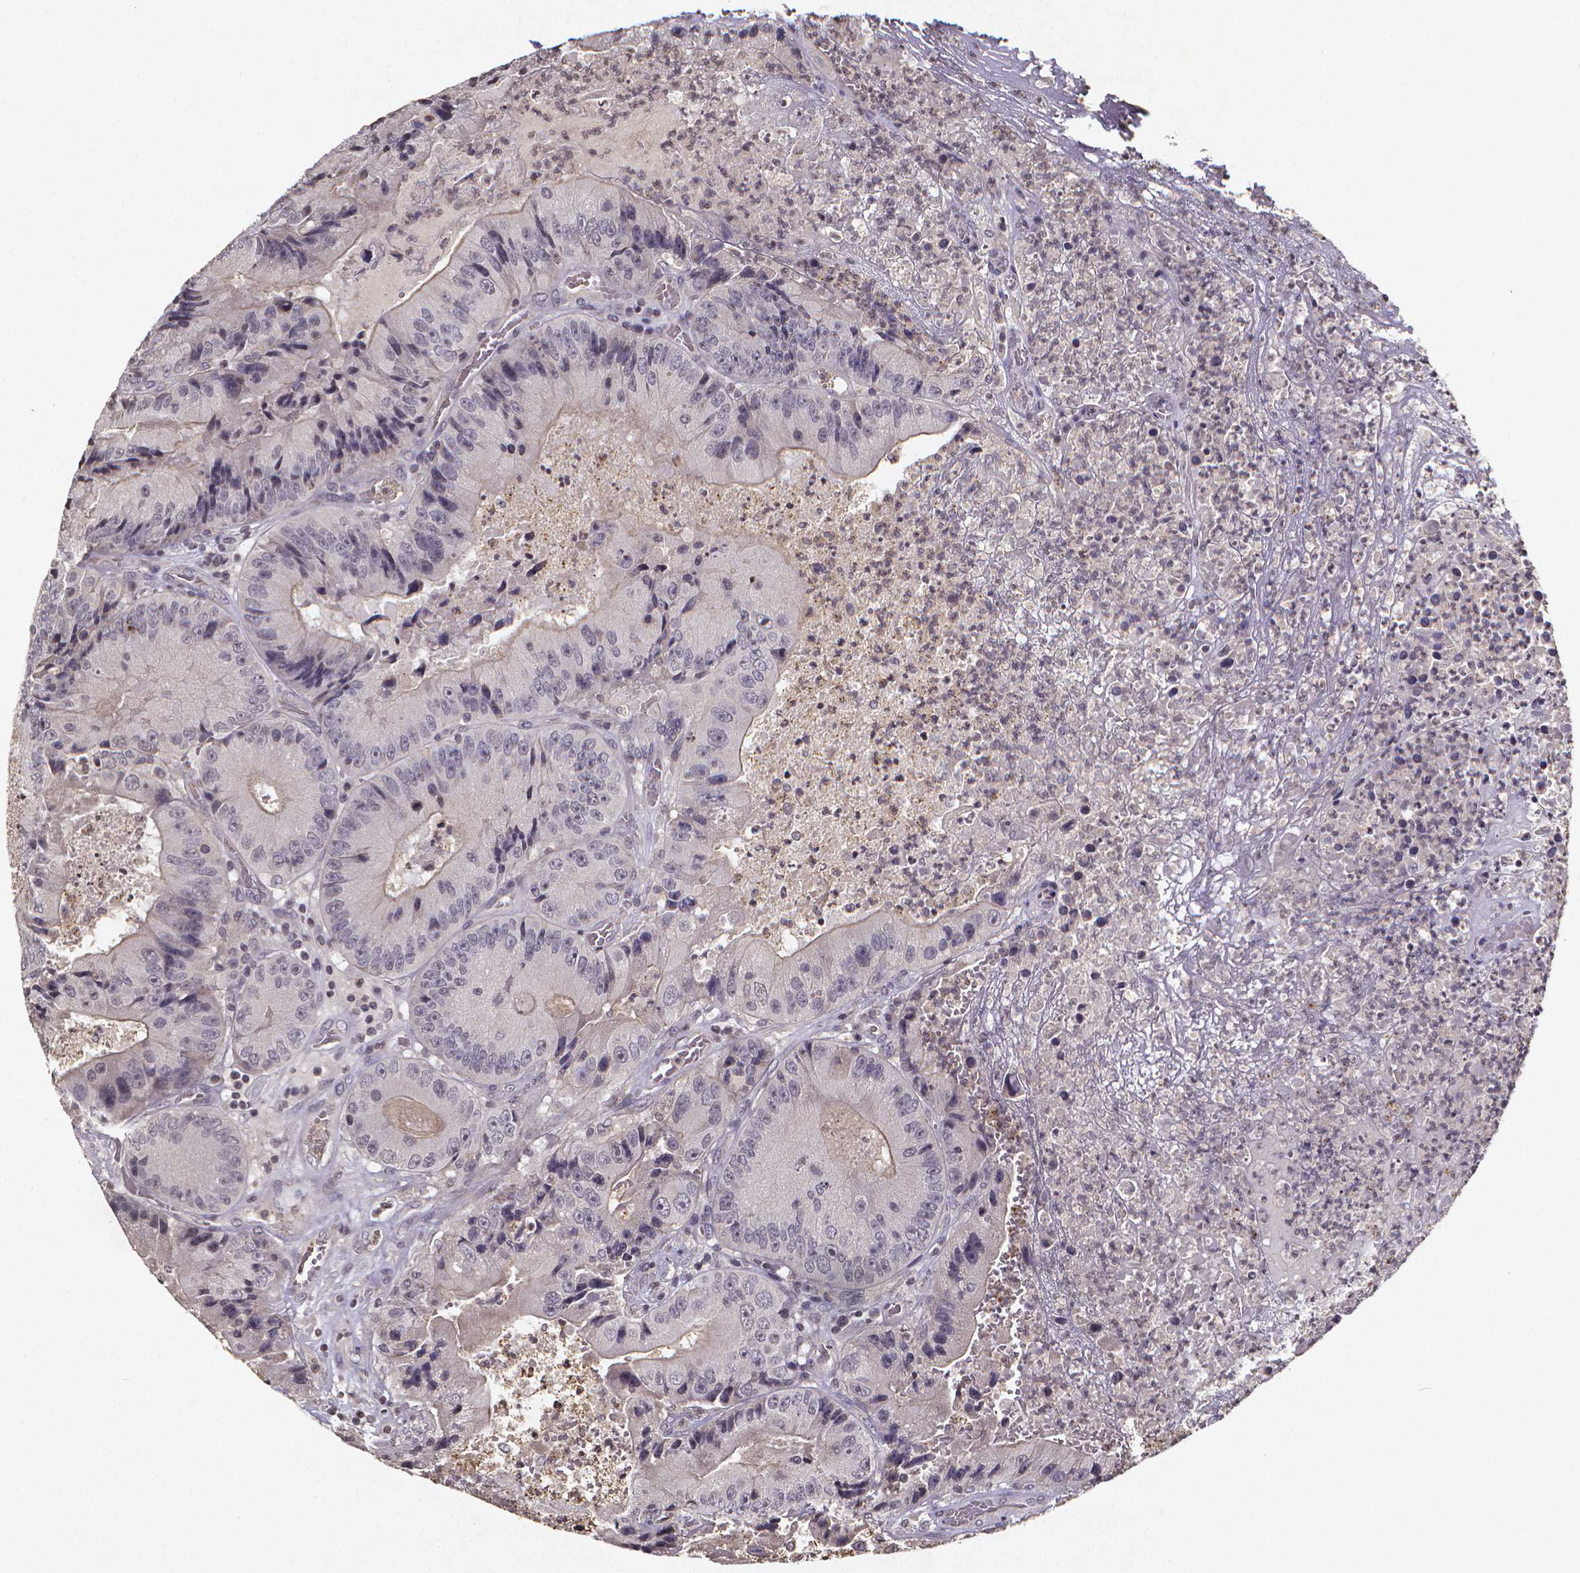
{"staining": {"intensity": "negative", "quantity": "none", "location": "none"}, "tissue": "colorectal cancer", "cell_type": "Tumor cells", "image_type": "cancer", "snomed": [{"axis": "morphology", "description": "Adenocarcinoma, NOS"}, {"axis": "topography", "description": "Colon"}], "caption": "Colorectal adenocarcinoma was stained to show a protein in brown. There is no significant staining in tumor cells. The staining was performed using DAB to visualize the protein expression in brown, while the nuclei were stained in blue with hematoxylin (Magnification: 20x).", "gene": "TP73", "patient": {"sex": "female", "age": 86}}